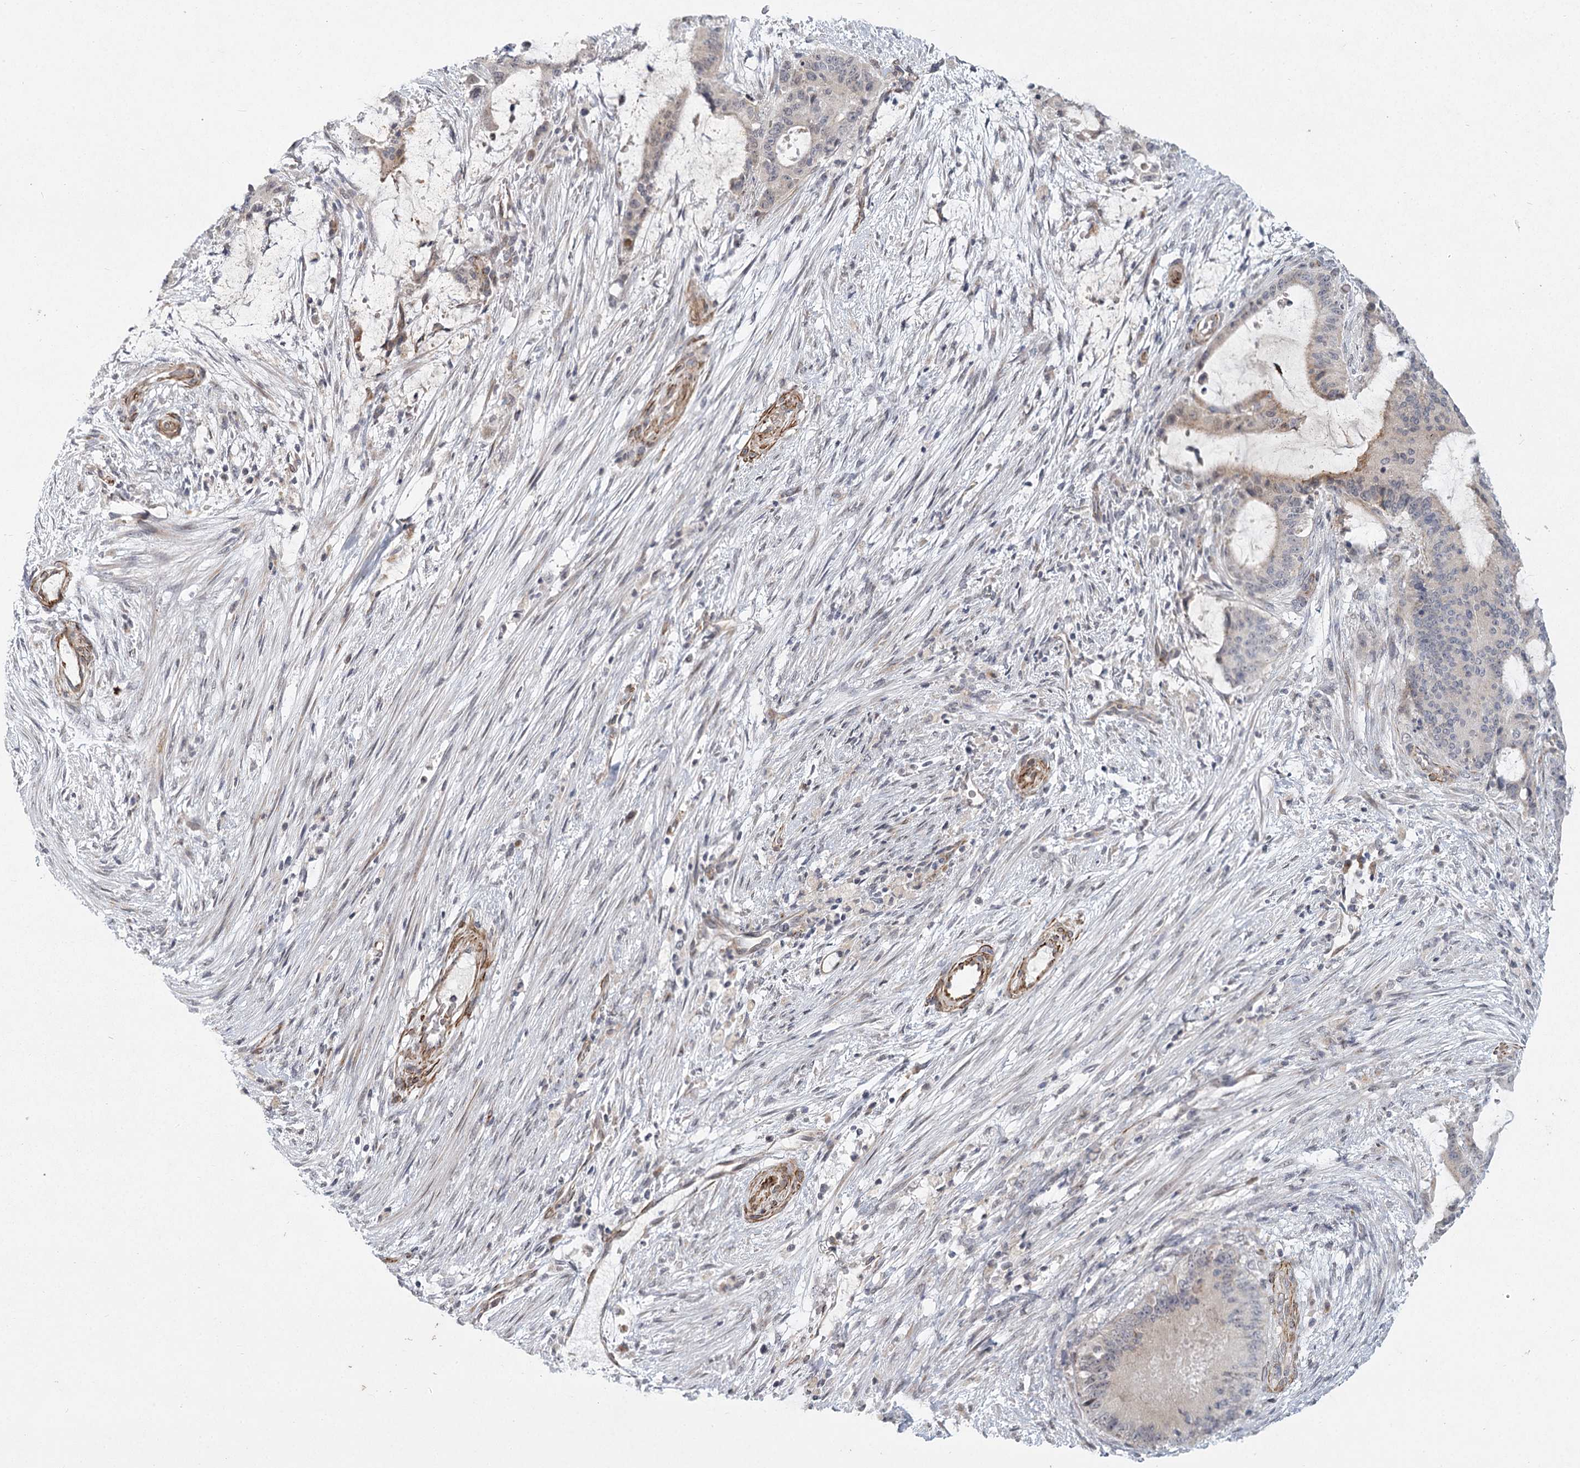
{"staining": {"intensity": "weak", "quantity": "25%-75%", "location": "cytoplasmic/membranous"}, "tissue": "liver cancer", "cell_type": "Tumor cells", "image_type": "cancer", "snomed": [{"axis": "morphology", "description": "Normal tissue, NOS"}, {"axis": "morphology", "description": "Cholangiocarcinoma"}, {"axis": "topography", "description": "Liver"}, {"axis": "topography", "description": "Peripheral nerve tissue"}], "caption": "Weak cytoplasmic/membranous staining is appreciated in approximately 25%-75% of tumor cells in cholangiocarcinoma (liver). (brown staining indicates protein expression, while blue staining denotes nuclei).", "gene": "MEPE", "patient": {"sex": "female", "age": 73}}